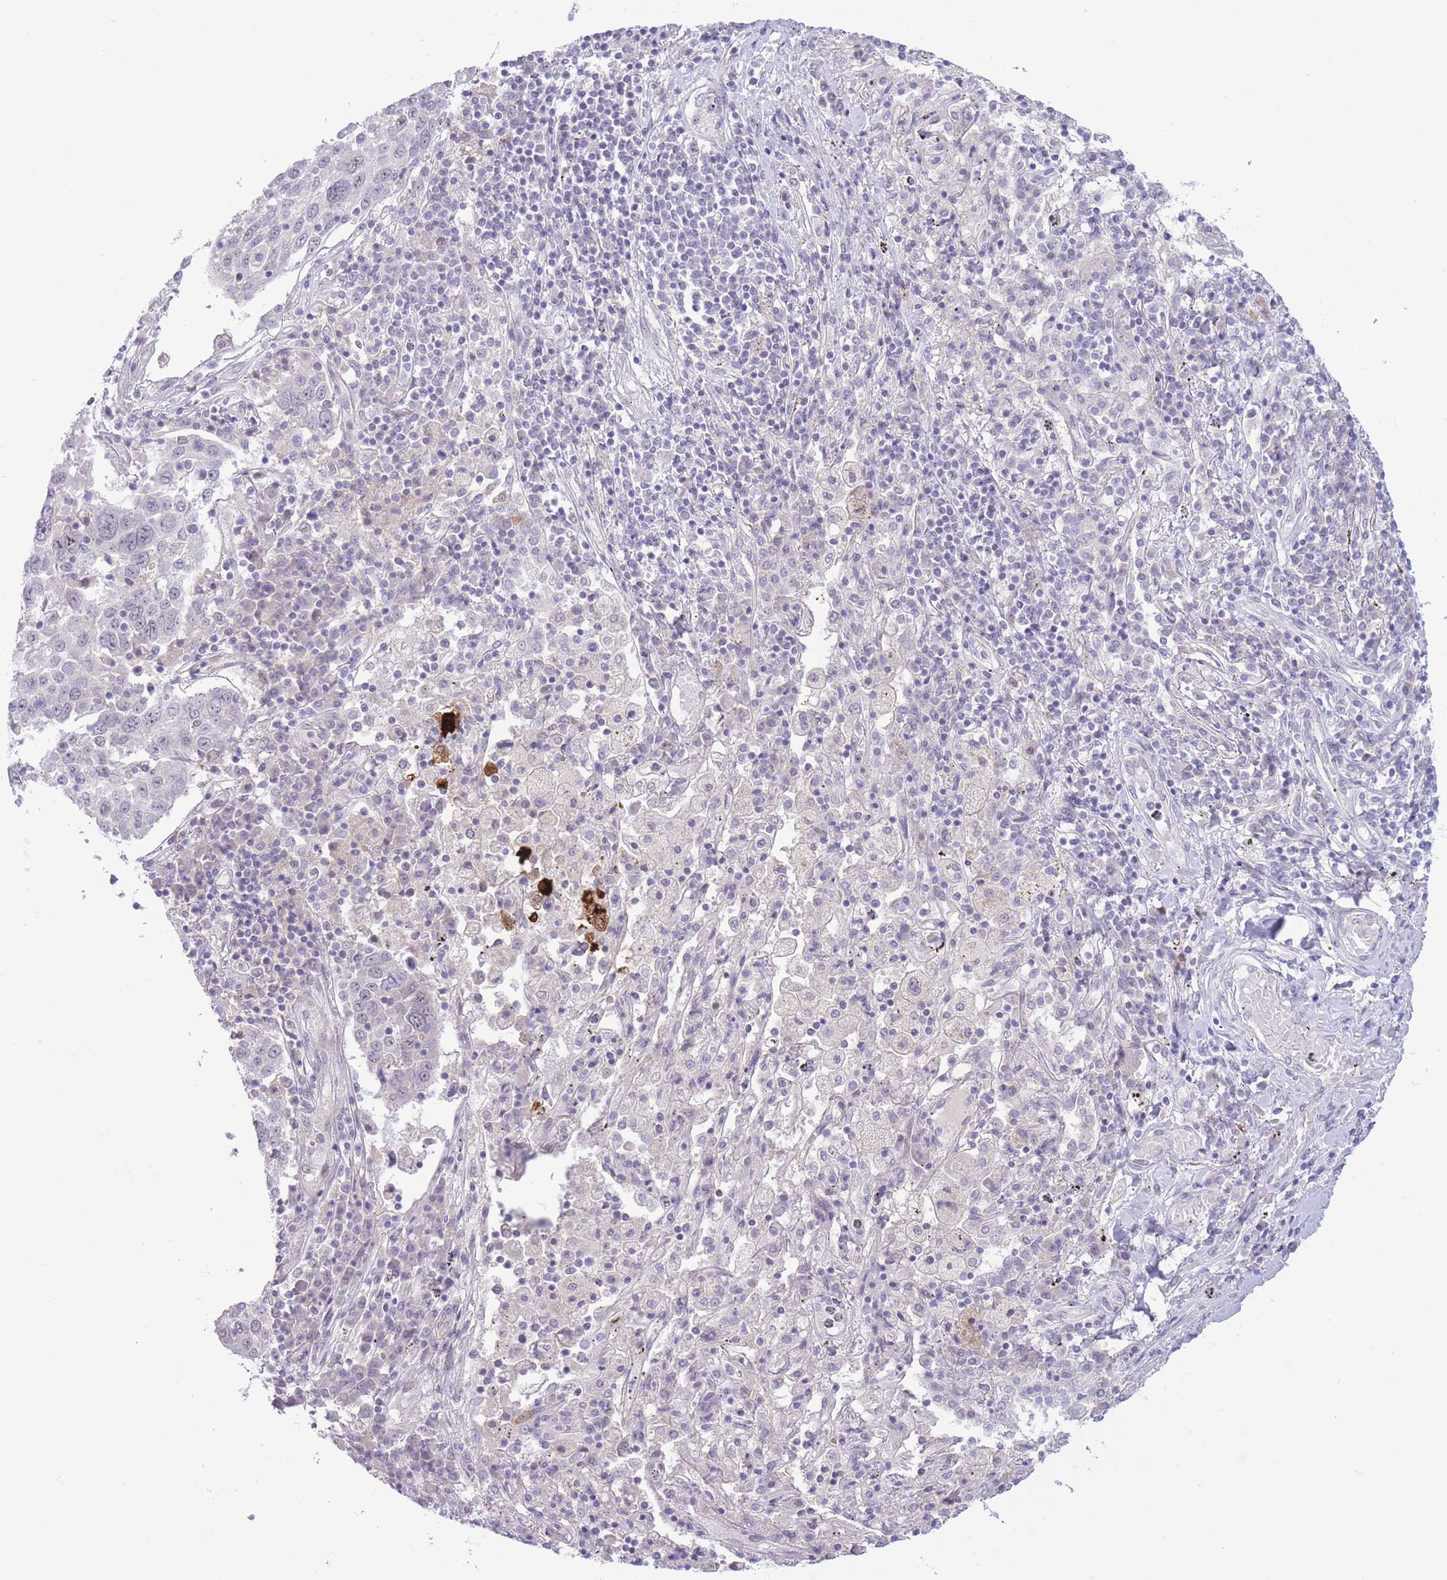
{"staining": {"intensity": "negative", "quantity": "none", "location": "none"}, "tissue": "lung cancer", "cell_type": "Tumor cells", "image_type": "cancer", "snomed": [{"axis": "morphology", "description": "Squamous cell carcinoma, NOS"}, {"axis": "topography", "description": "Lung"}], "caption": "Histopathology image shows no protein positivity in tumor cells of squamous cell carcinoma (lung) tissue.", "gene": "FBXO46", "patient": {"sex": "male", "age": 65}}